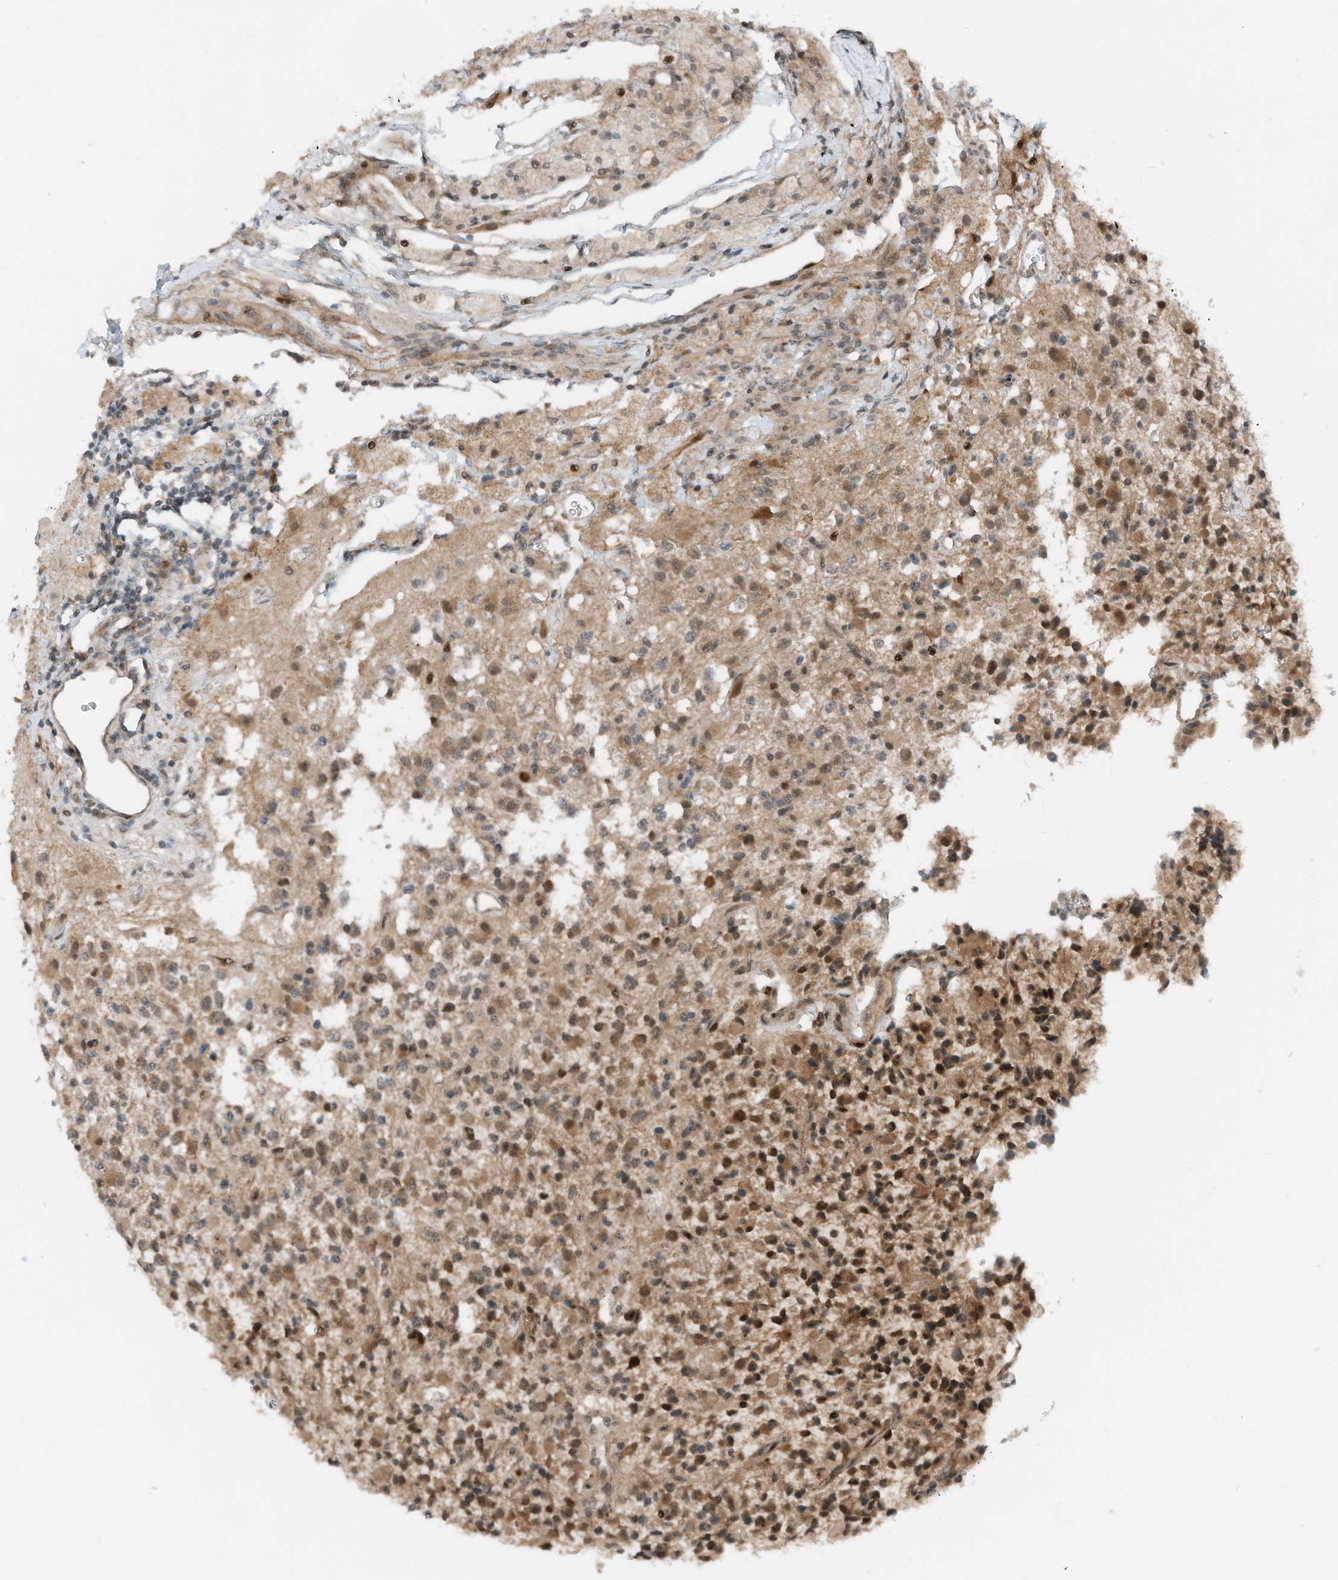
{"staining": {"intensity": "moderate", "quantity": ">75%", "location": "cytoplasmic/membranous,nuclear"}, "tissue": "glioma", "cell_type": "Tumor cells", "image_type": "cancer", "snomed": [{"axis": "morphology", "description": "Glioma, malignant, High grade"}, {"axis": "topography", "description": "Brain"}], "caption": "A micrograph of malignant high-grade glioma stained for a protein shows moderate cytoplasmic/membranous and nuclear brown staining in tumor cells.", "gene": "RMND1", "patient": {"sex": "male", "age": 34}}